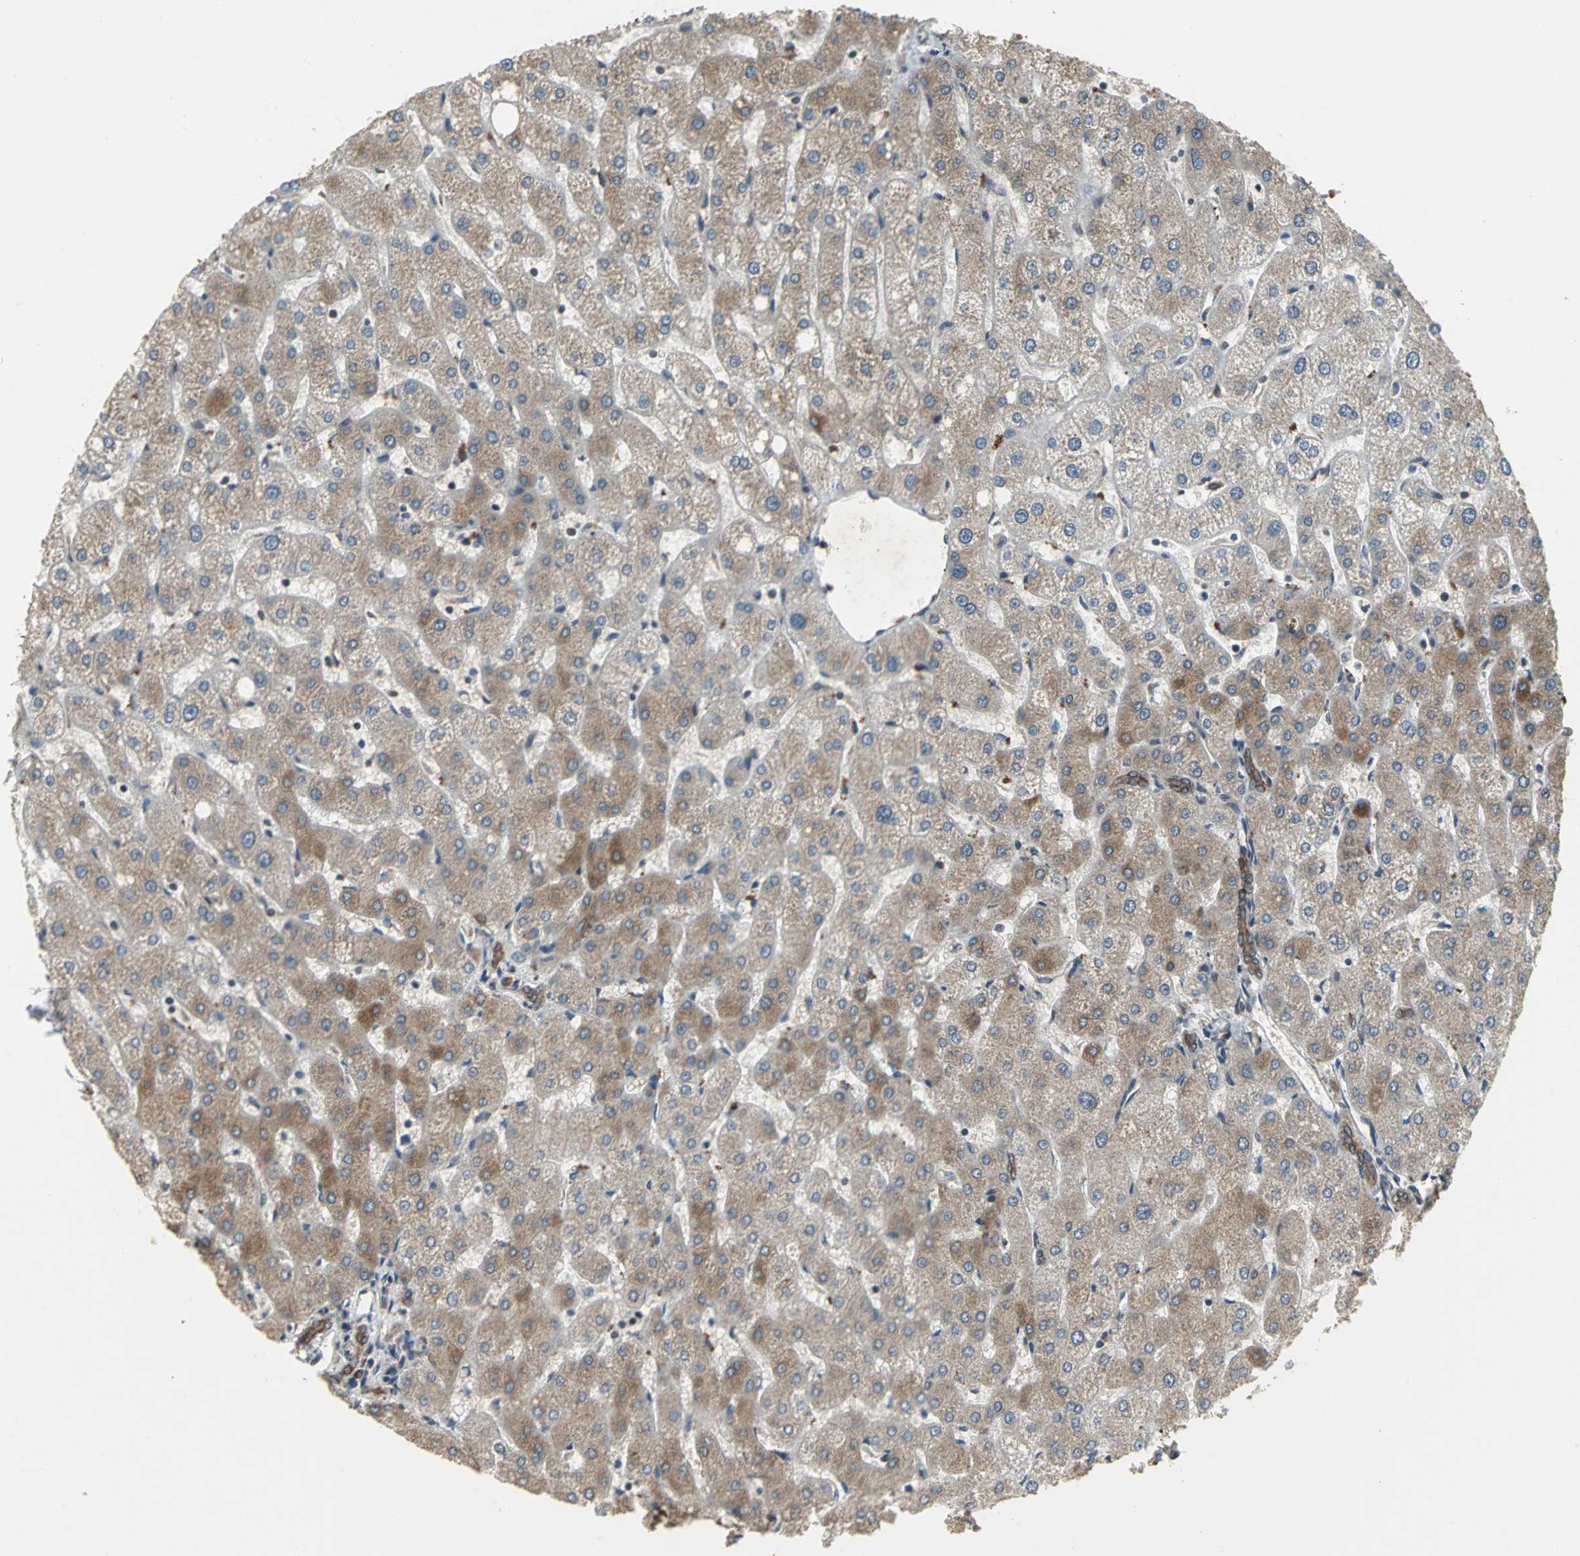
{"staining": {"intensity": "moderate", "quantity": "25%-75%", "location": "cytoplasmic/membranous"}, "tissue": "liver", "cell_type": "Cholangiocytes", "image_type": "normal", "snomed": [{"axis": "morphology", "description": "Normal tissue, NOS"}, {"axis": "topography", "description": "Liver"}], "caption": "Immunohistochemical staining of unremarkable human liver shows 25%-75% levels of moderate cytoplasmic/membranous protein staining in about 25%-75% of cholangiocytes.", "gene": "SYVN1", "patient": {"sex": "male", "age": 67}}